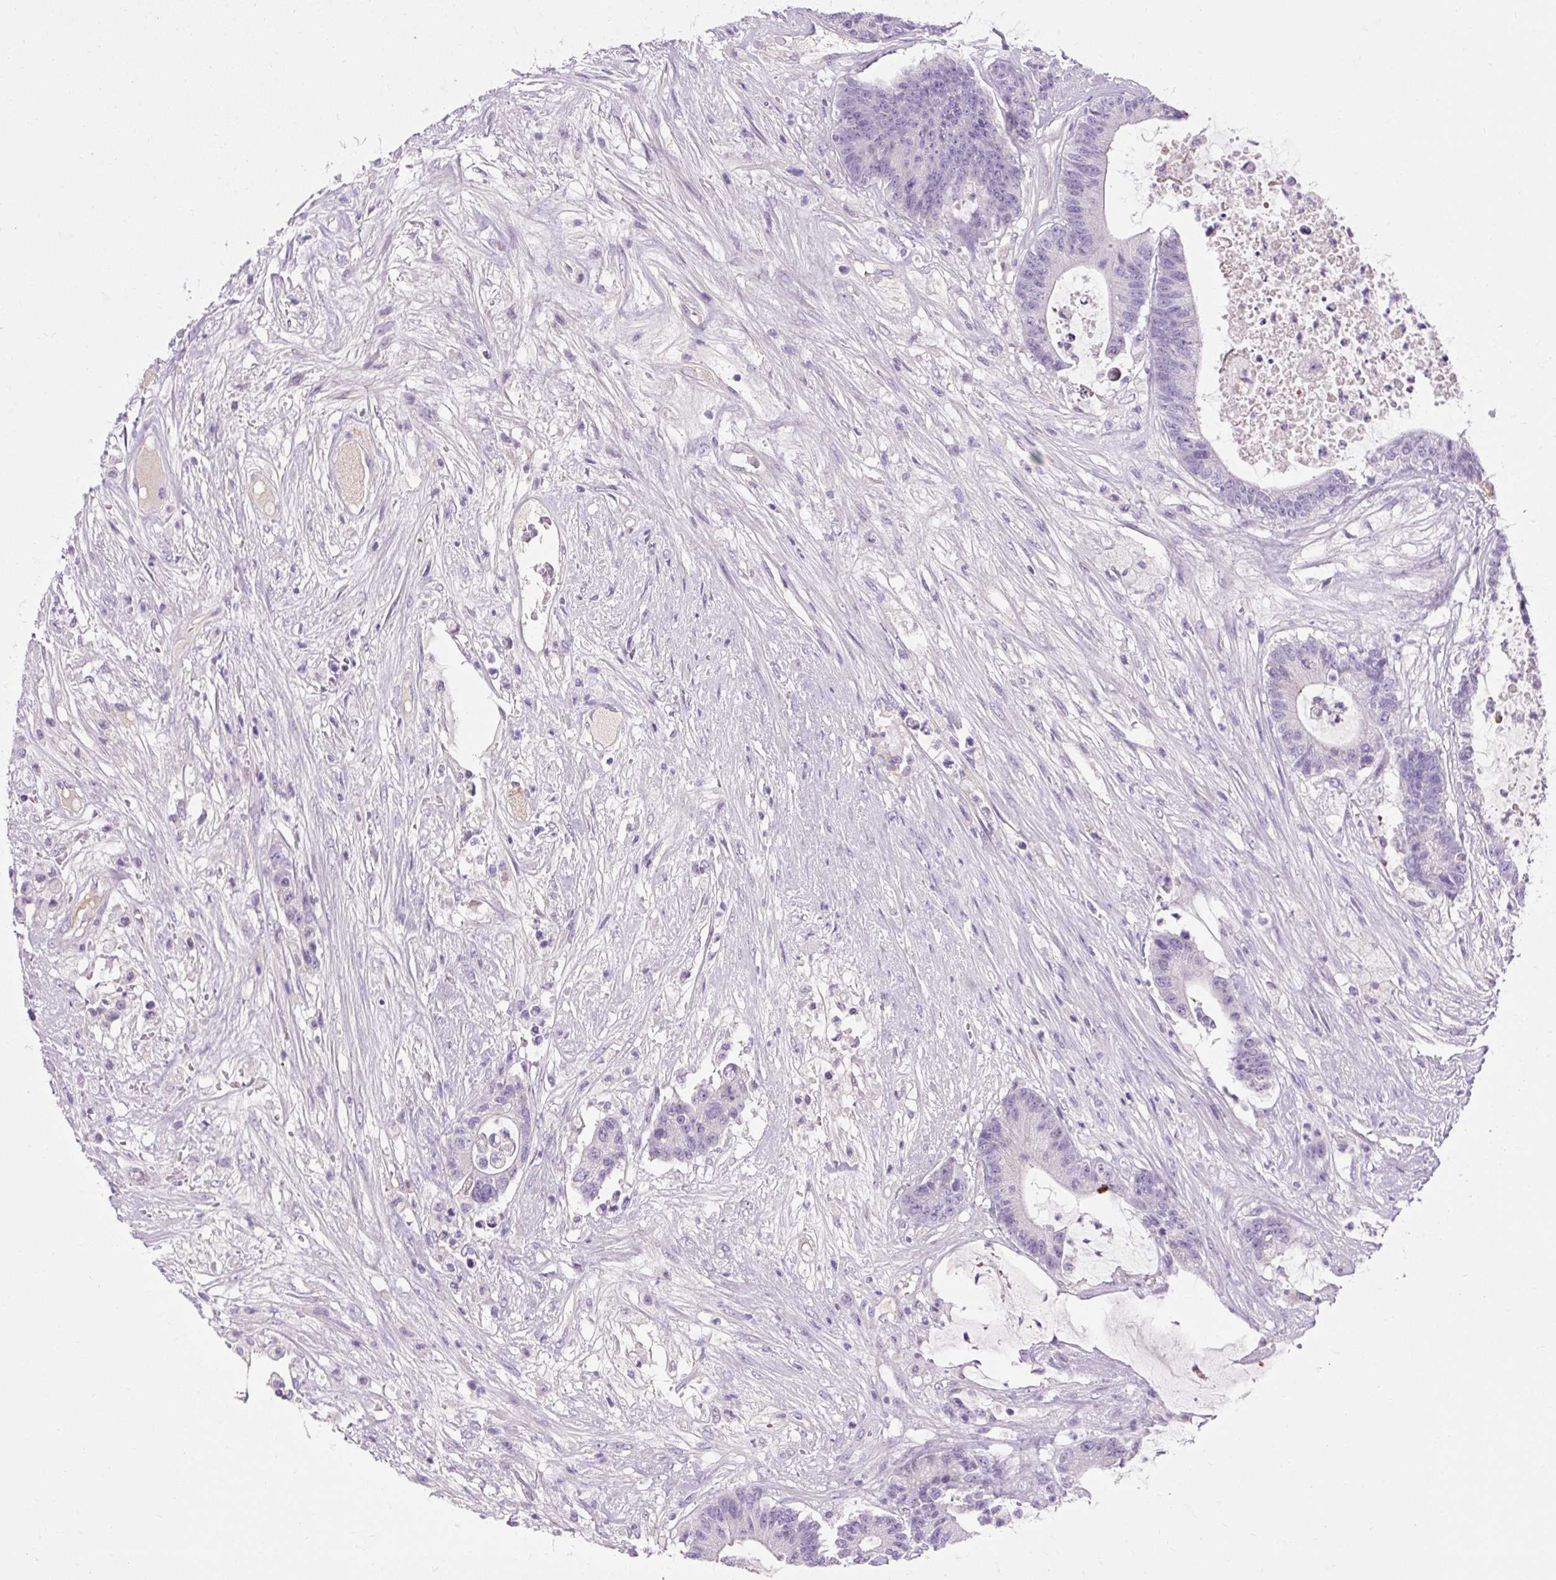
{"staining": {"intensity": "negative", "quantity": "none", "location": "none"}, "tissue": "colorectal cancer", "cell_type": "Tumor cells", "image_type": "cancer", "snomed": [{"axis": "morphology", "description": "Adenocarcinoma, NOS"}, {"axis": "topography", "description": "Colon"}], "caption": "Tumor cells show no significant expression in adenocarcinoma (colorectal).", "gene": "ARRDC2", "patient": {"sex": "female", "age": 84}}